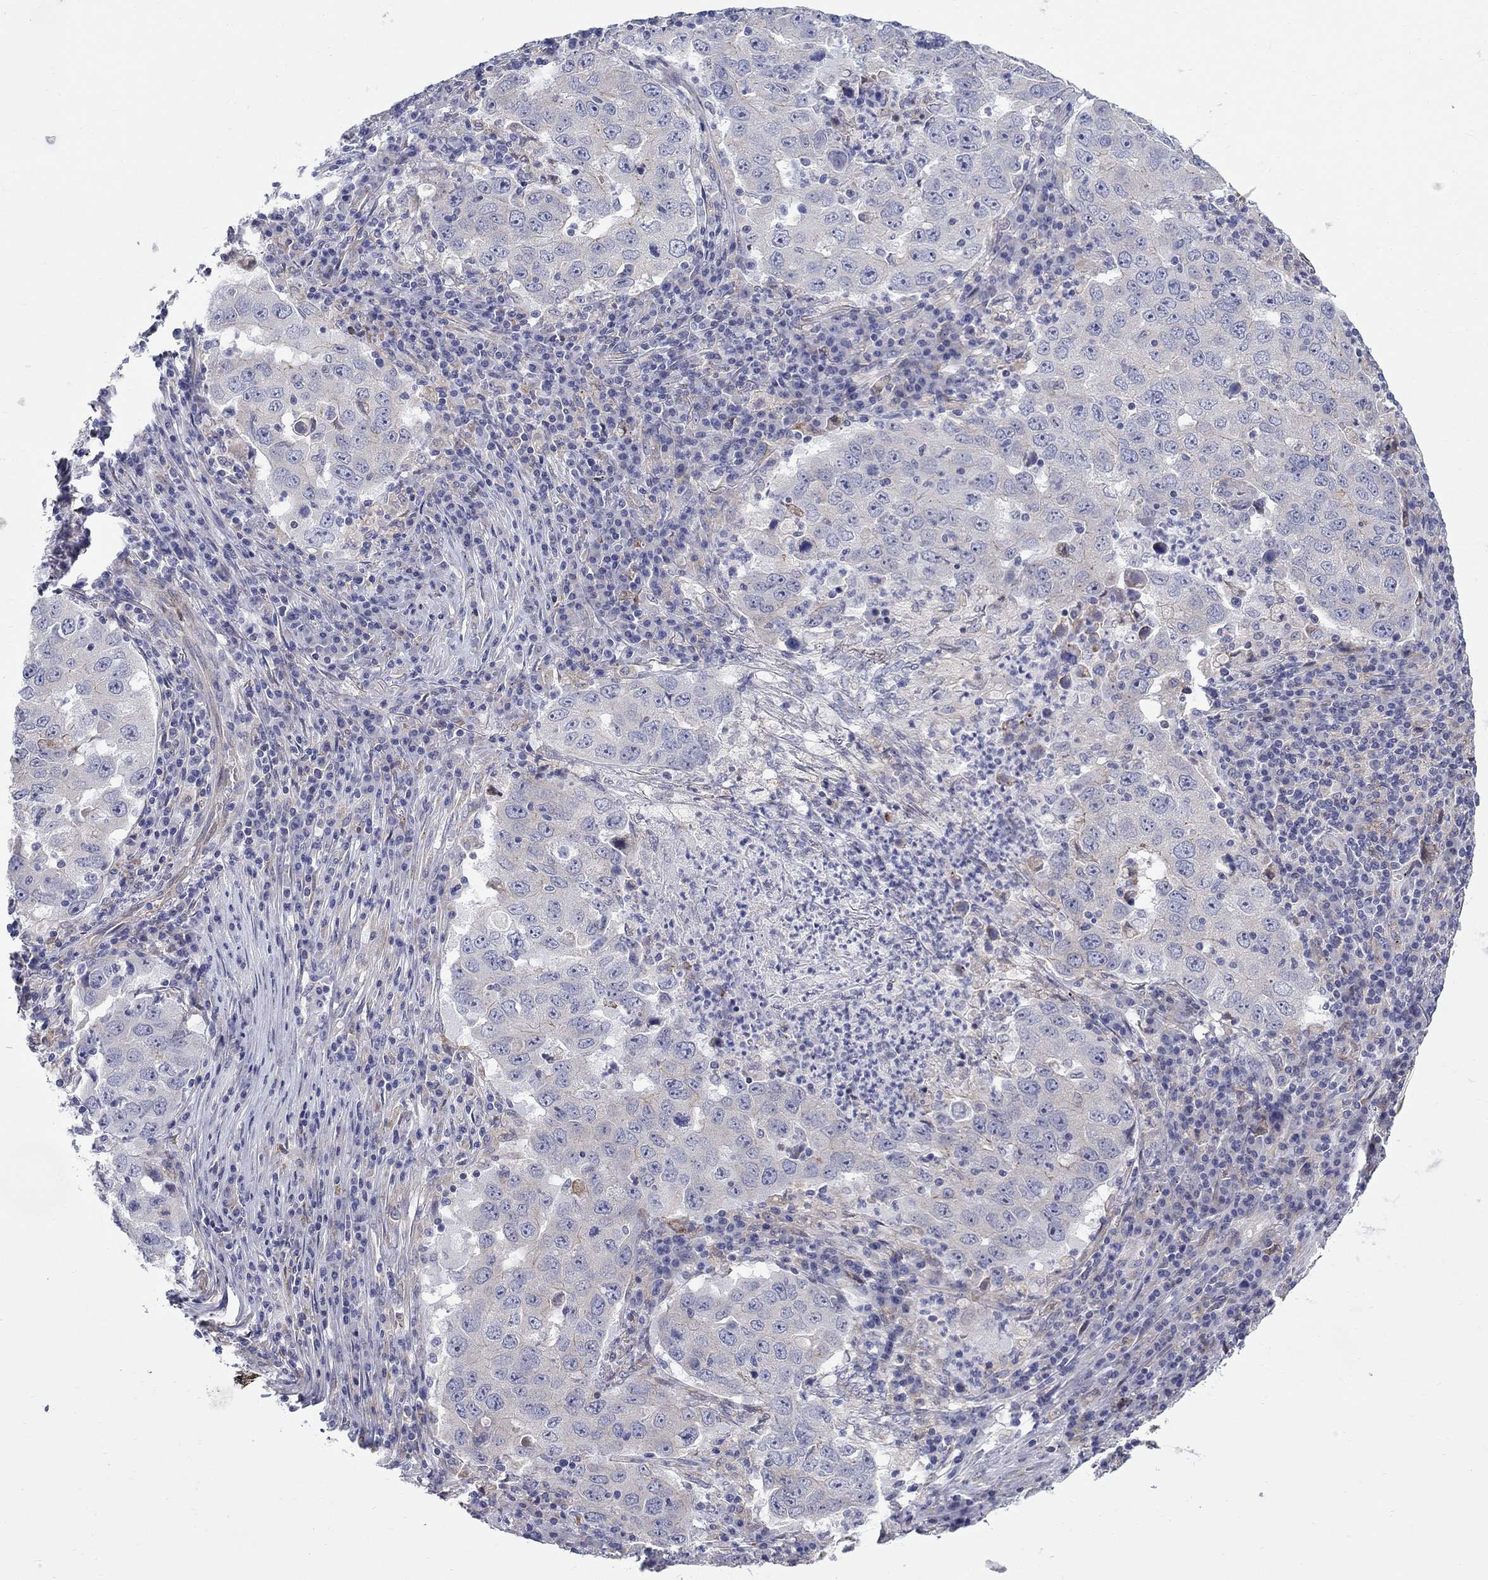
{"staining": {"intensity": "negative", "quantity": "none", "location": "none"}, "tissue": "lung cancer", "cell_type": "Tumor cells", "image_type": "cancer", "snomed": [{"axis": "morphology", "description": "Adenocarcinoma, NOS"}, {"axis": "topography", "description": "Lung"}], "caption": "Lung adenocarcinoma was stained to show a protein in brown. There is no significant staining in tumor cells. (Stains: DAB (3,3'-diaminobenzidine) IHC with hematoxylin counter stain, Microscopy: brightfield microscopy at high magnification).", "gene": "QRFPR", "patient": {"sex": "male", "age": 73}}